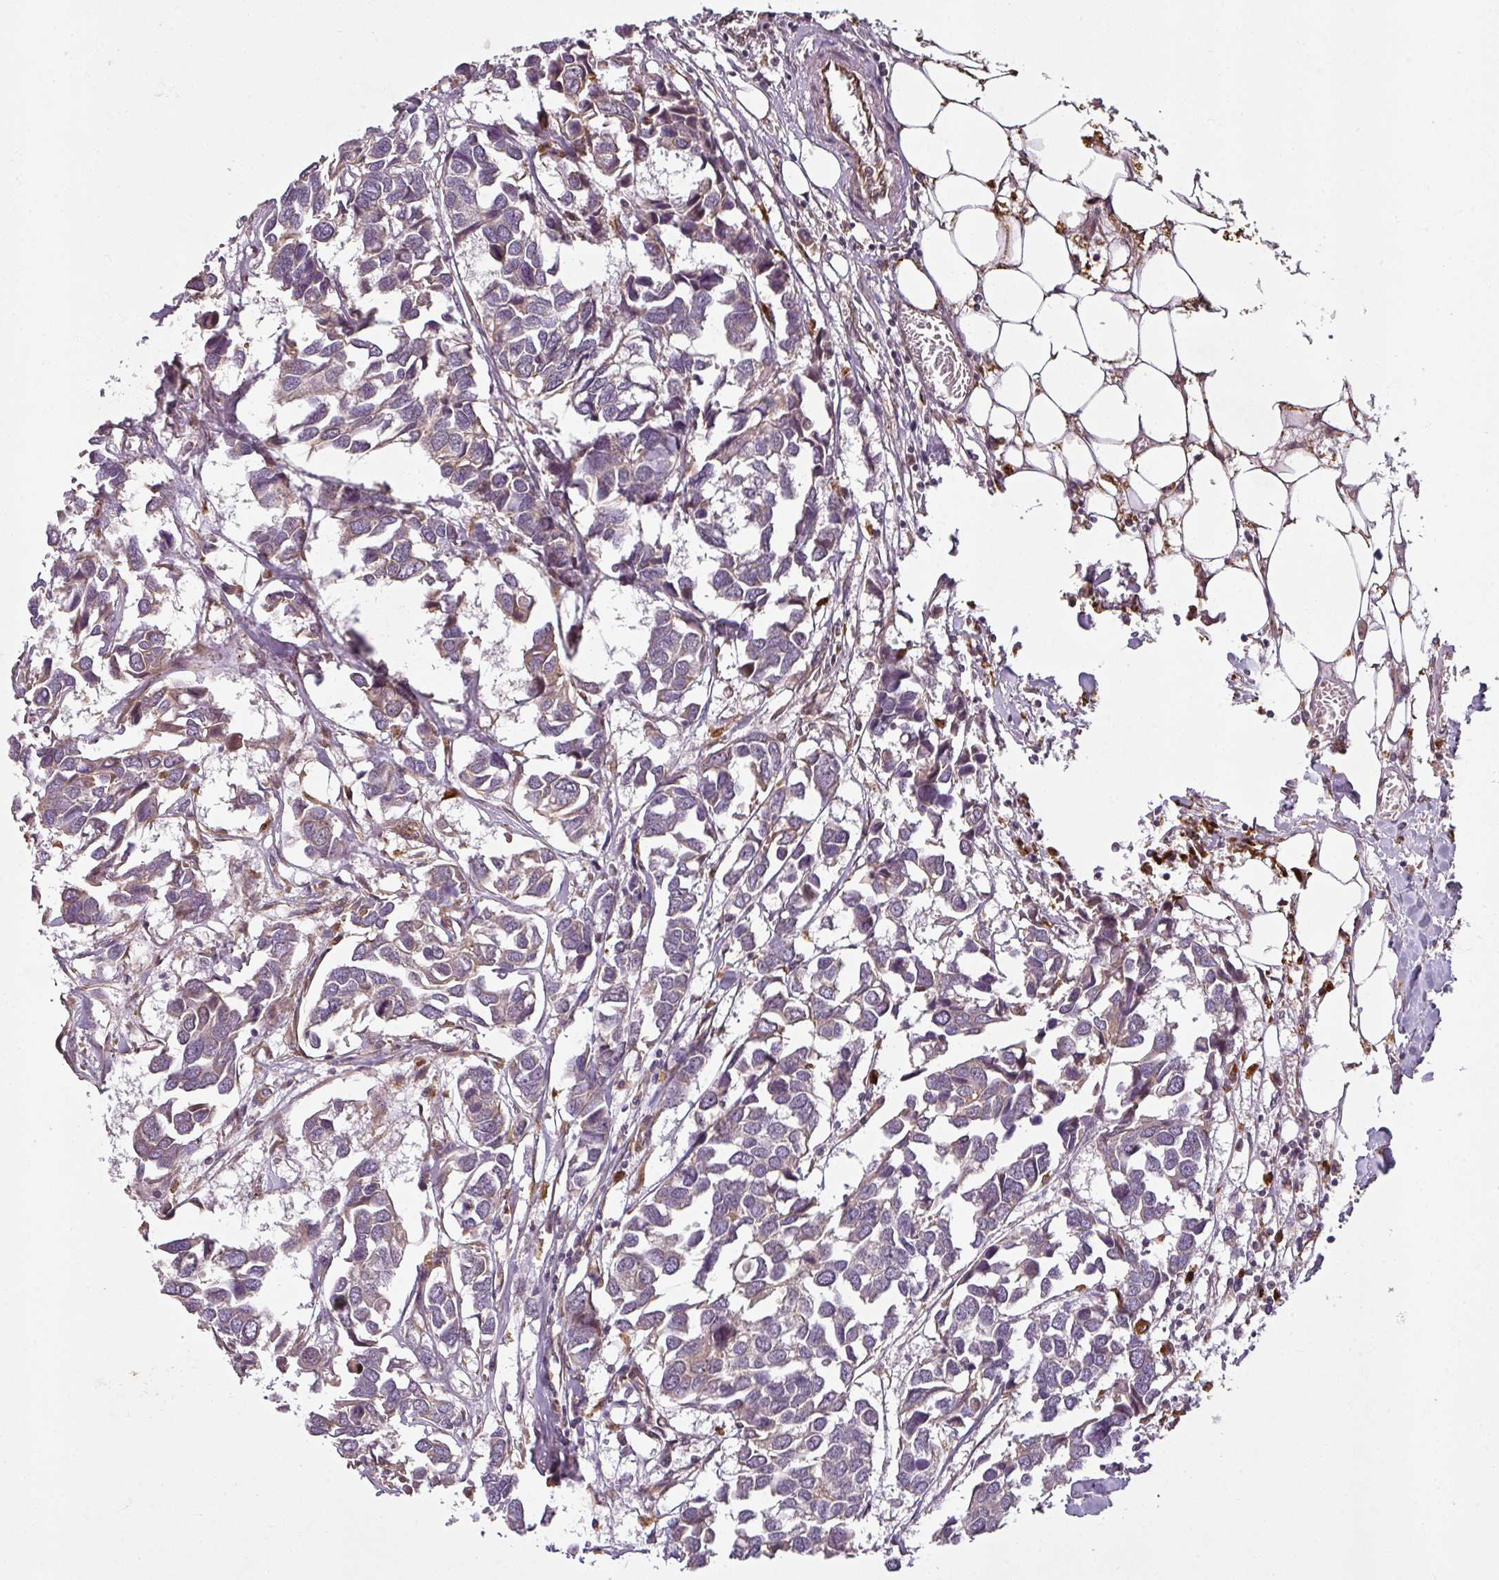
{"staining": {"intensity": "weak", "quantity": "25%-75%", "location": "cytoplasmic/membranous"}, "tissue": "breast cancer", "cell_type": "Tumor cells", "image_type": "cancer", "snomed": [{"axis": "morphology", "description": "Duct carcinoma"}, {"axis": "topography", "description": "Breast"}], "caption": "Tumor cells show low levels of weak cytoplasmic/membranous expression in approximately 25%-75% of cells in breast cancer. Nuclei are stained in blue.", "gene": "DIMT1", "patient": {"sex": "female", "age": 83}}